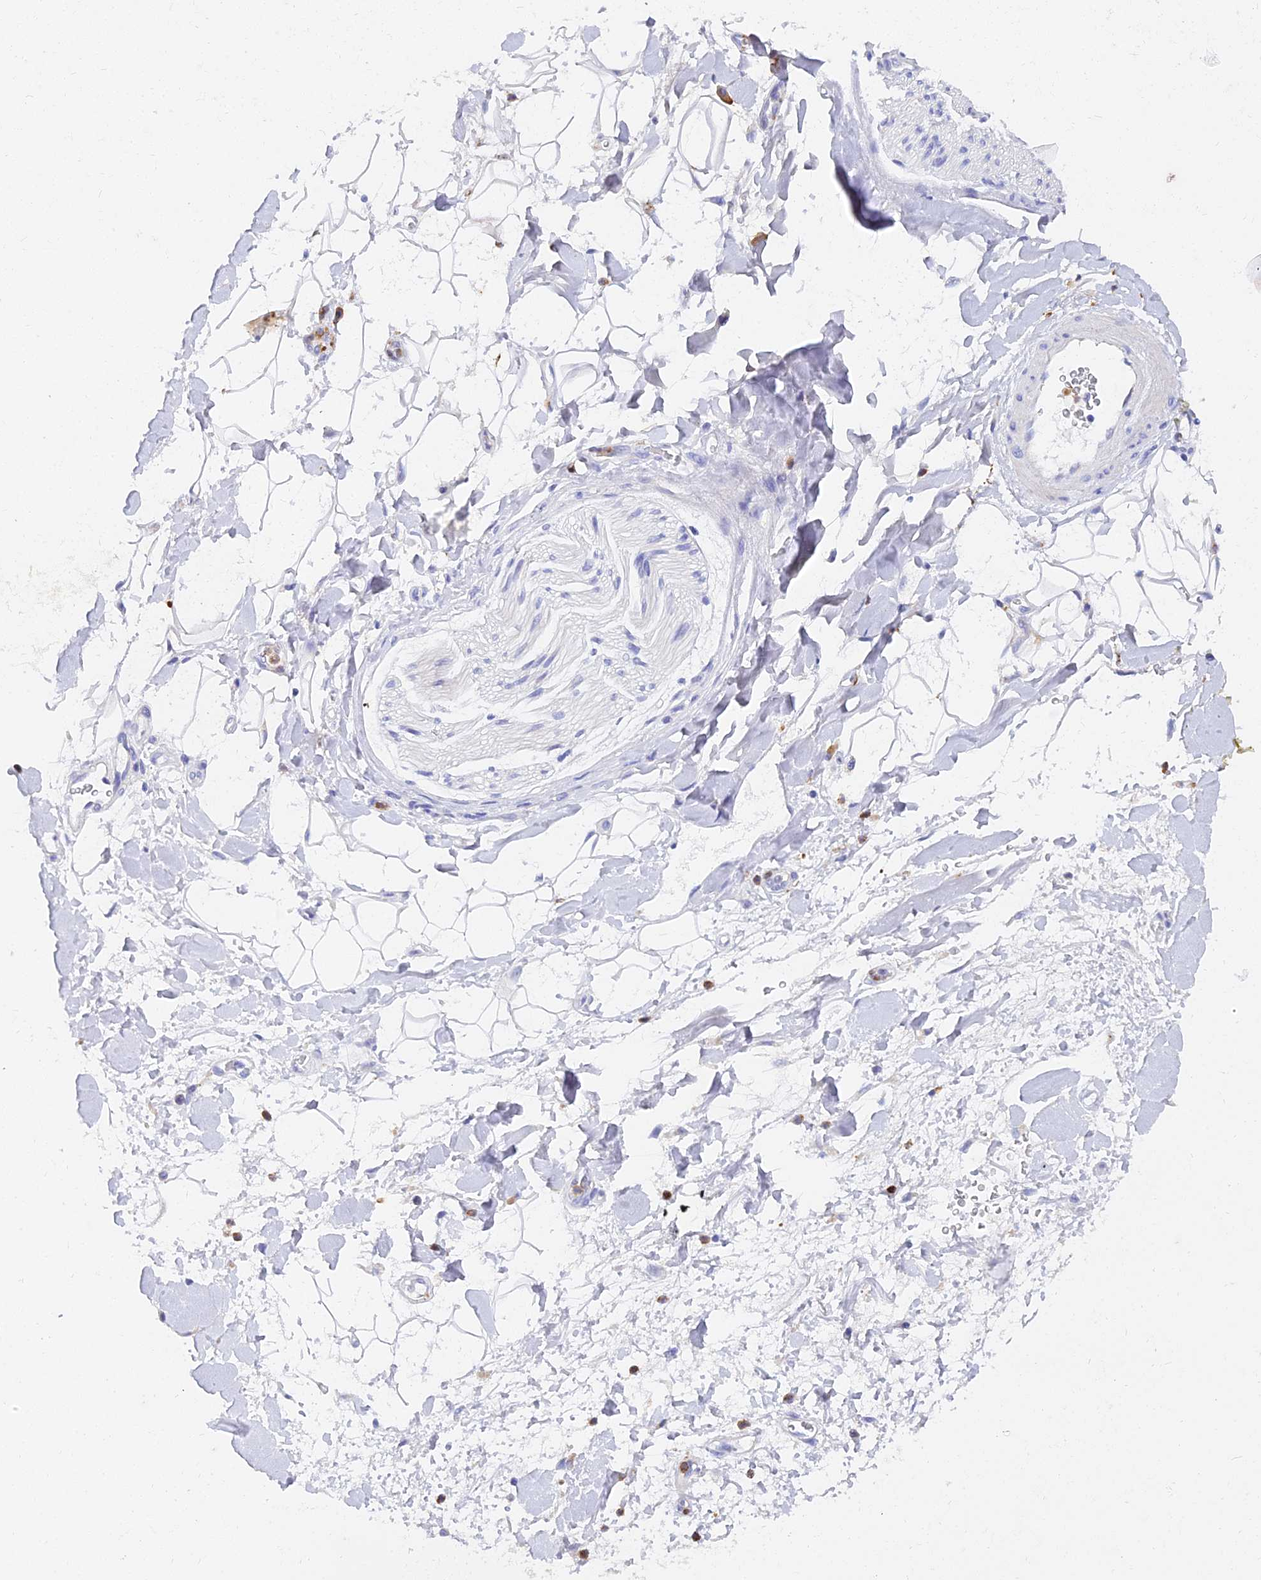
{"staining": {"intensity": "negative", "quantity": "none", "location": "none"}, "tissue": "adipose tissue", "cell_type": "Adipocytes", "image_type": "normal", "snomed": [{"axis": "morphology", "description": "Normal tissue, NOS"}, {"axis": "morphology", "description": "Adenocarcinoma, NOS"}, {"axis": "topography", "description": "Pancreas"}, {"axis": "topography", "description": "Peripheral nerve tissue"}], "caption": "Adipose tissue was stained to show a protein in brown. There is no significant positivity in adipocytes. Brightfield microscopy of immunohistochemistry stained with DAB (3,3'-diaminobenzidine) (brown) and hematoxylin (blue), captured at high magnification.", "gene": "VWC2L", "patient": {"sex": "male", "age": 59}}